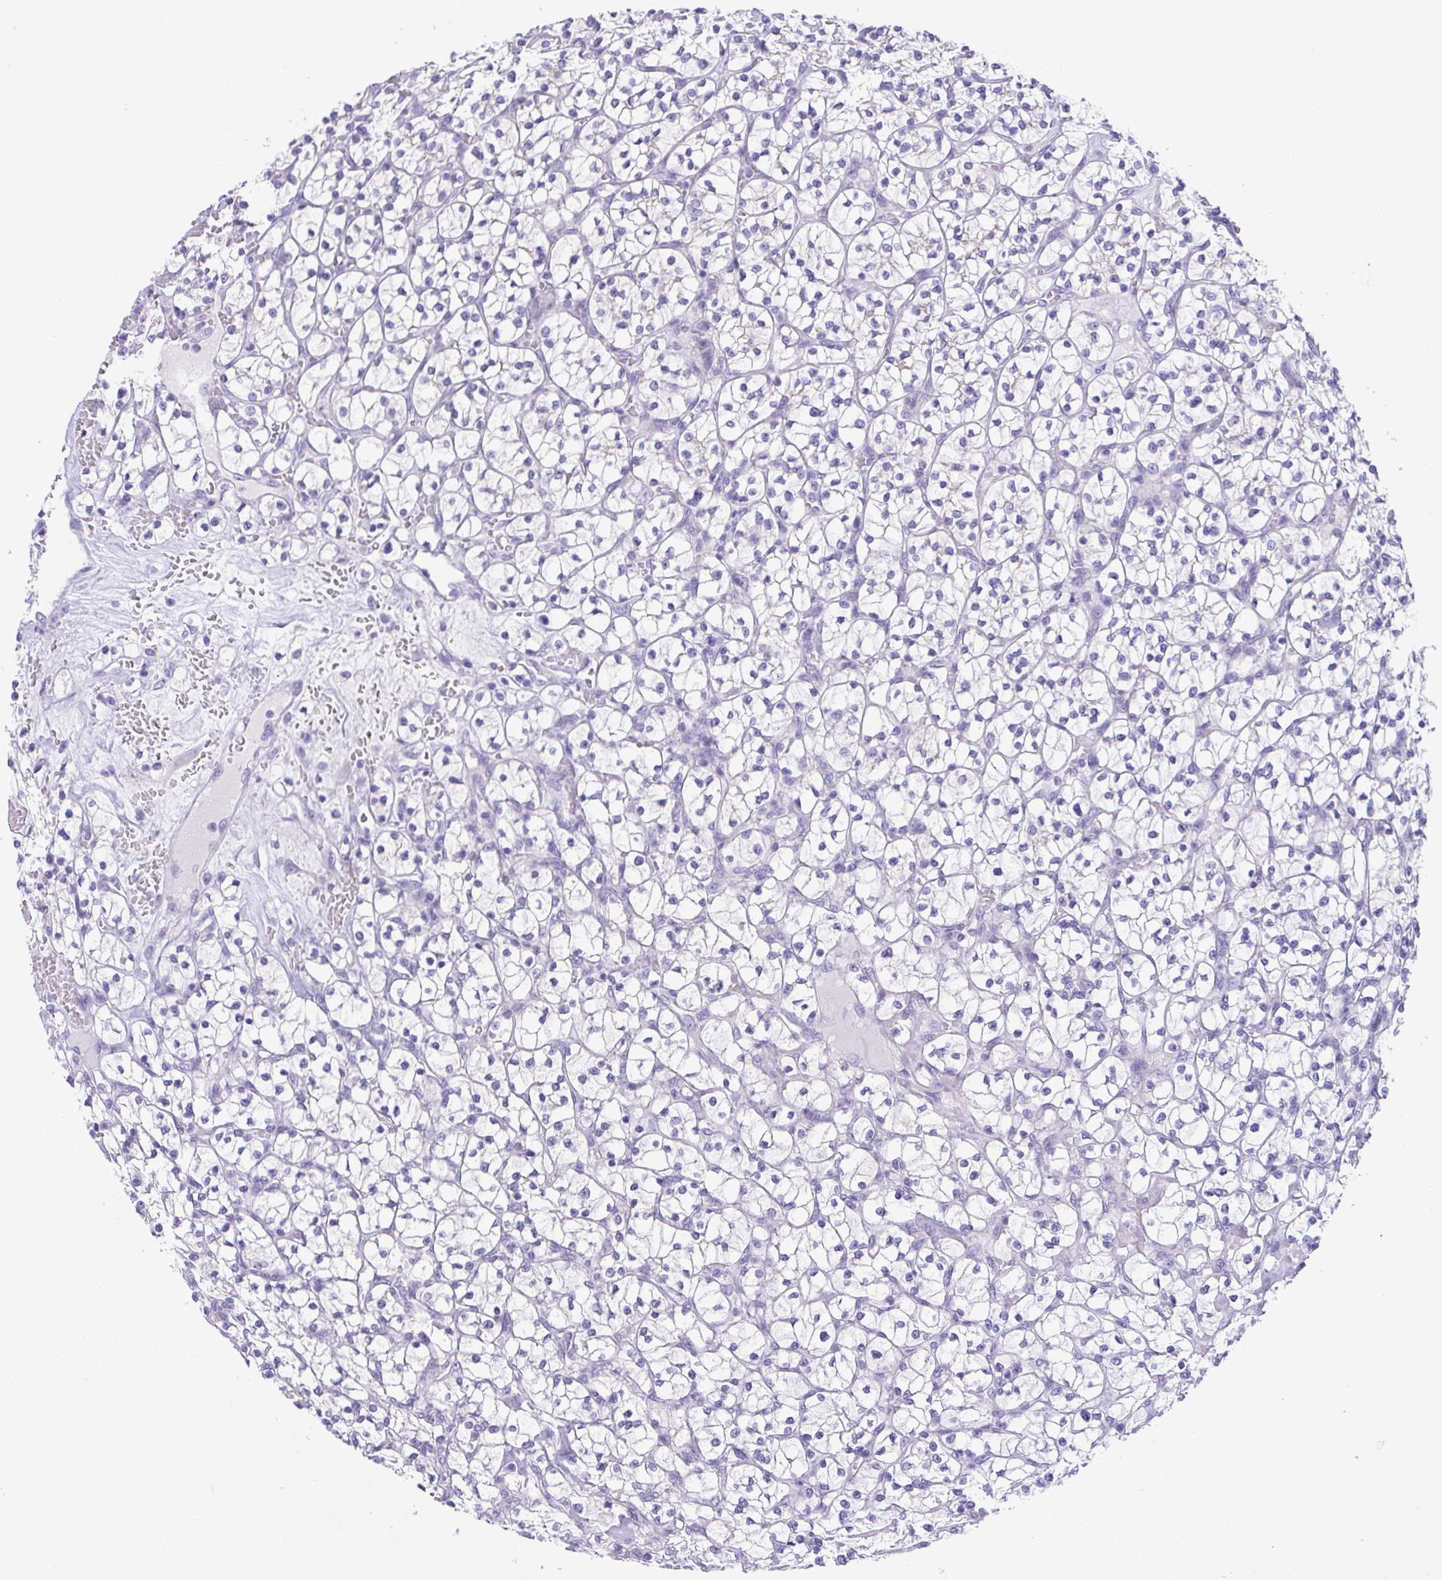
{"staining": {"intensity": "negative", "quantity": "none", "location": "none"}, "tissue": "renal cancer", "cell_type": "Tumor cells", "image_type": "cancer", "snomed": [{"axis": "morphology", "description": "Adenocarcinoma, NOS"}, {"axis": "topography", "description": "Kidney"}], "caption": "The histopathology image exhibits no significant staining in tumor cells of renal cancer (adenocarcinoma). (DAB IHC, high magnification).", "gene": "TMEM106B", "patient": {"sex": "female", "age": 64}}